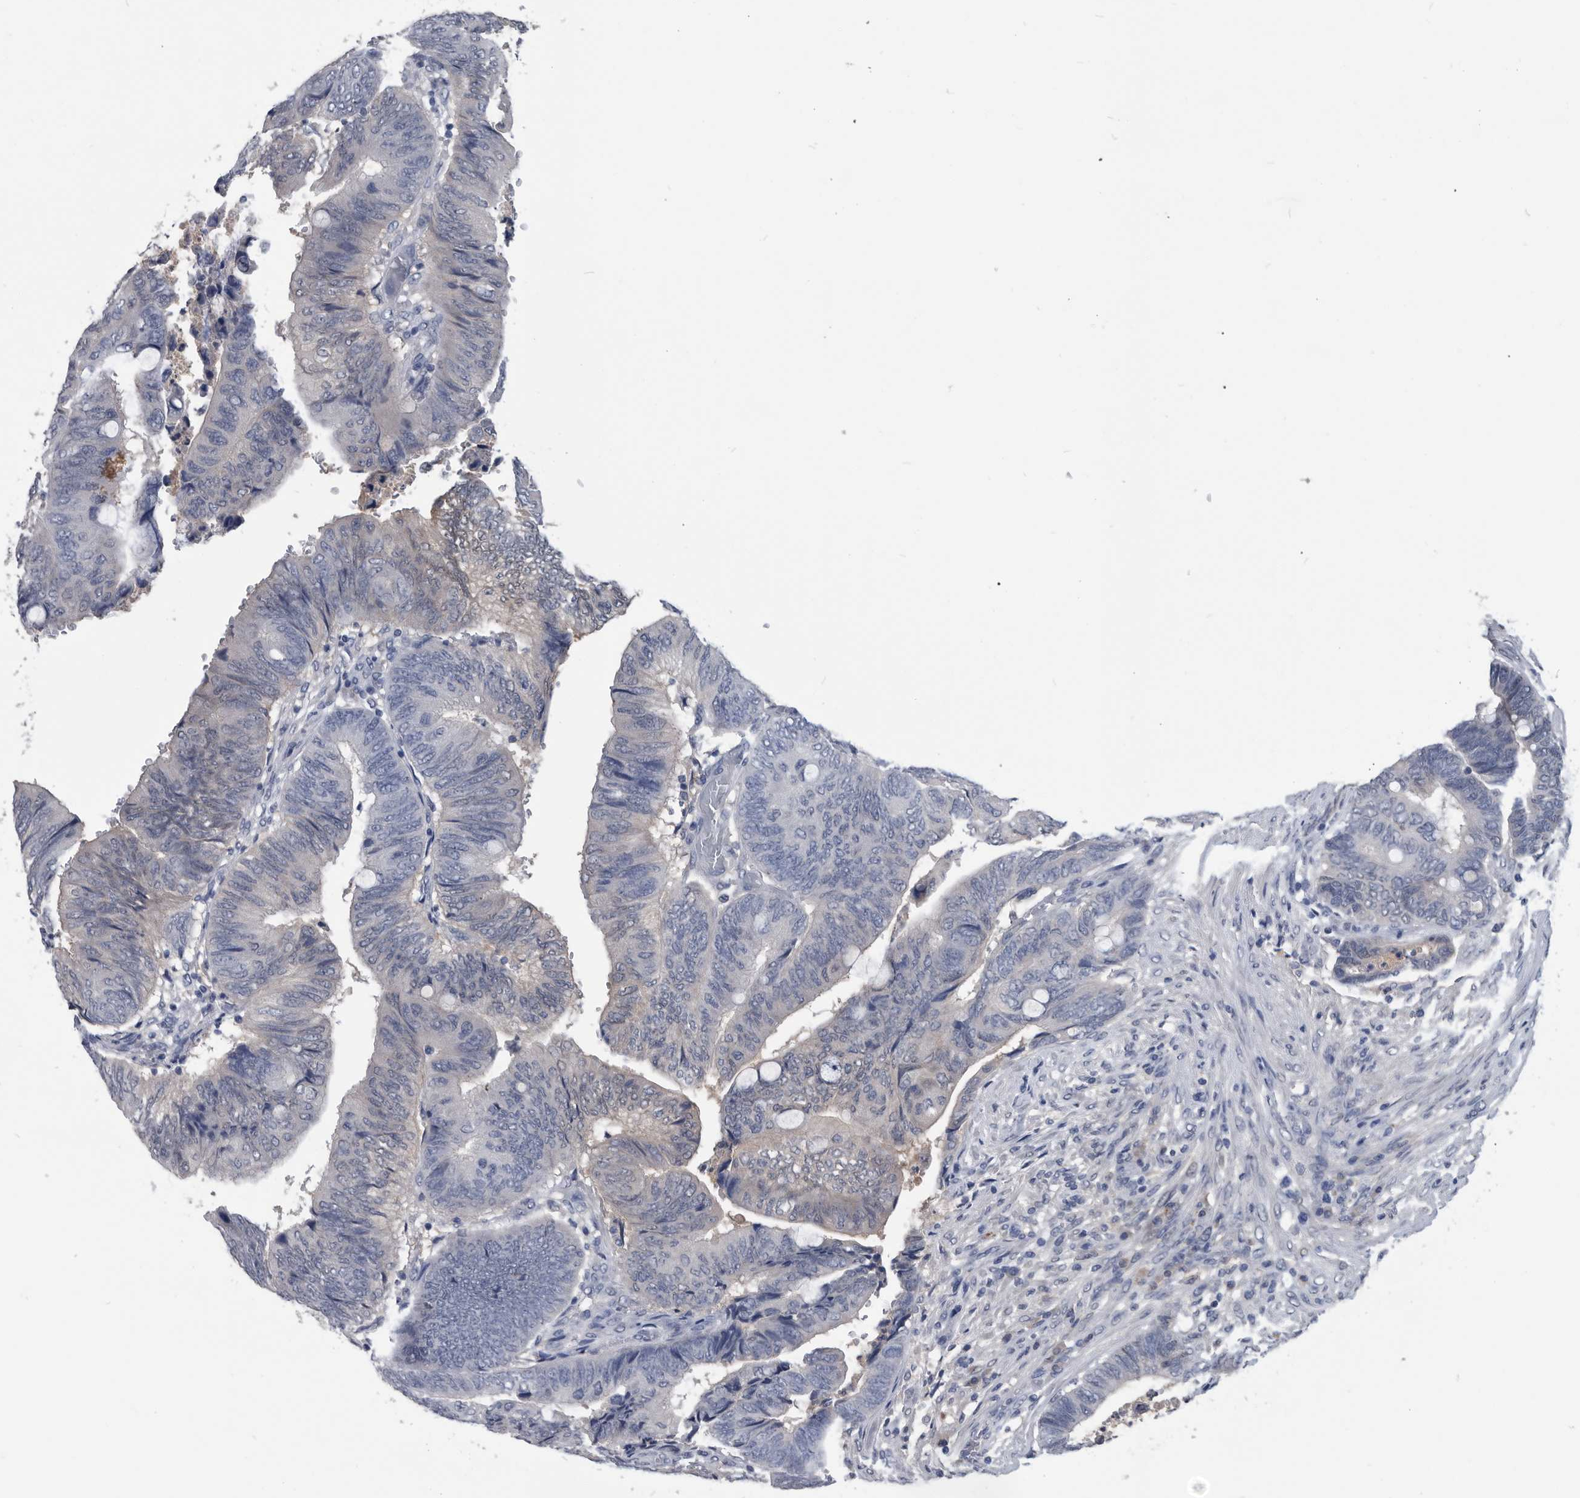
{"staining": {"intensity": "negative", "quantity": "none", "location": "none"}, "tissue": "colorectal cancer", "cell_type": "Tumor cells", "image_type": "cancer", "snomed": [{"axis": "morphology", "description": "Normal tissue, NOS"}, {"axis": "morphology", "description": "Adenocarcinoma, NOS"}, {"axis": "topography", "description": "Rectum"}, {"axis": "topography", "description": "Peripheral nerve tissue"}], "caption": "Tumor cells show no significant protein expression in colorectal cancer (adenocarcinoma).", "gene": "PDXK", "patient": {"sex": "male", "age": 92}}